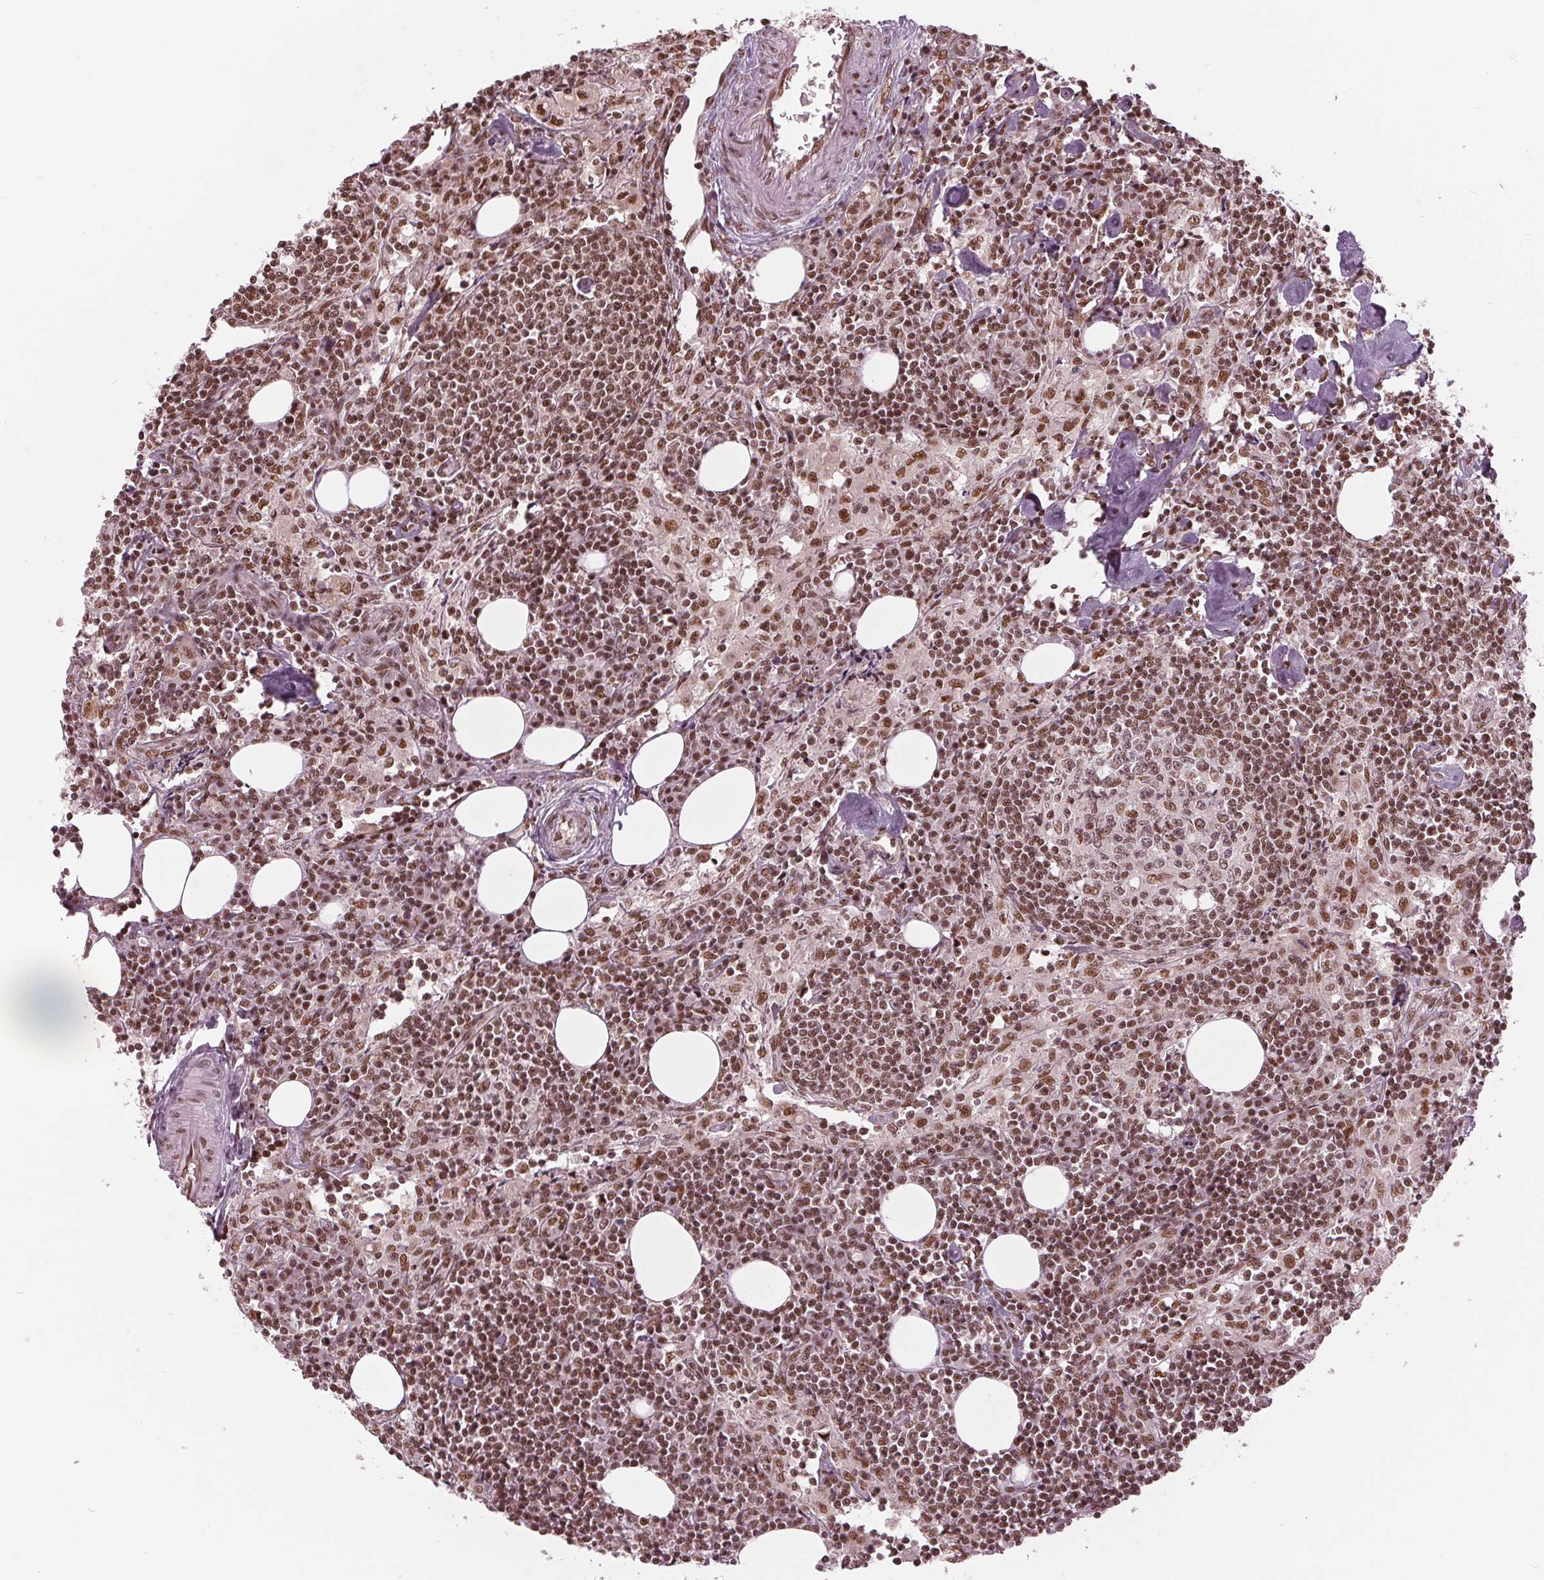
{"staining": {"intensity": "moderate", "quantity": ">75%", "location": "nuclear"}, "tissue": "lymph node", "cell_type": "Germinal center cells", "image_type": "normal", "snomed": [{"axis": "morphology", "description": "Normal tissue, NOS"}, {"axis": "topography", "description": "Lymph node"}], "caption": "Approximately >75% of germinal center cells in unremarkable lymph node exhibit moderate nuclear protein expression as visualized by brown immunohistochemical staining.", "gene": "LSM2", "patient": {"sex": "male", "age": 55}}